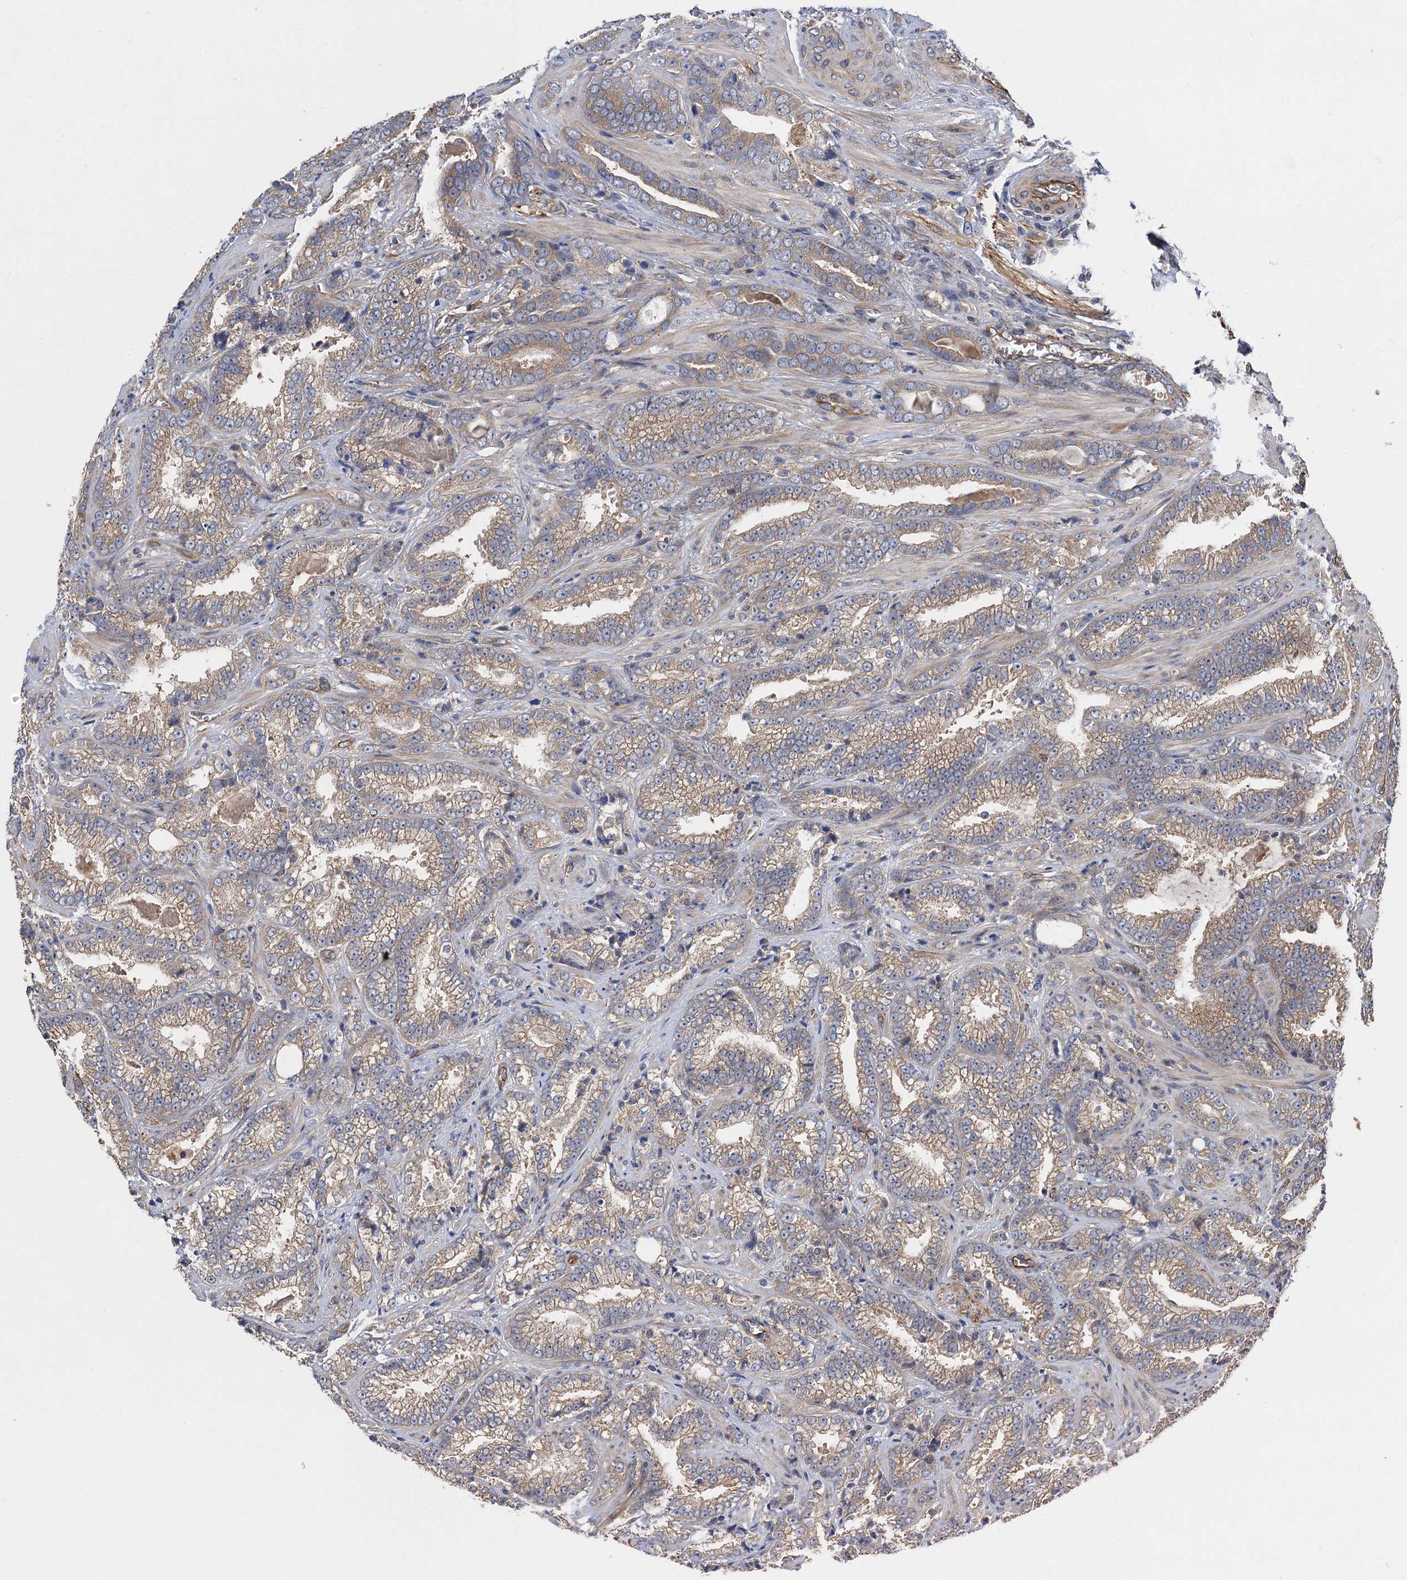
{"staining": {"intensity": "weak", "quantity": ">75%", "location": "cytoplasmic/membranous"}, "tissue": "prostate cancer", "cell_type": "Tumor cells", "image_type": "cancer", "snomed": [{"axis": "morphology", "description": "Adenocarcinoma, High grade"}, {"axis": "topography", "description": "Prostate and seminal vesicle, NOS"}], "caption": "Immunohistochemical staining of human prostate cancer exhibits low levels of weak cytoplasmic/membranous protein positivity in approximately >75% of tumor cells.", "gene": "PJA2", "patient": {"sex": "male", "age": 67}}